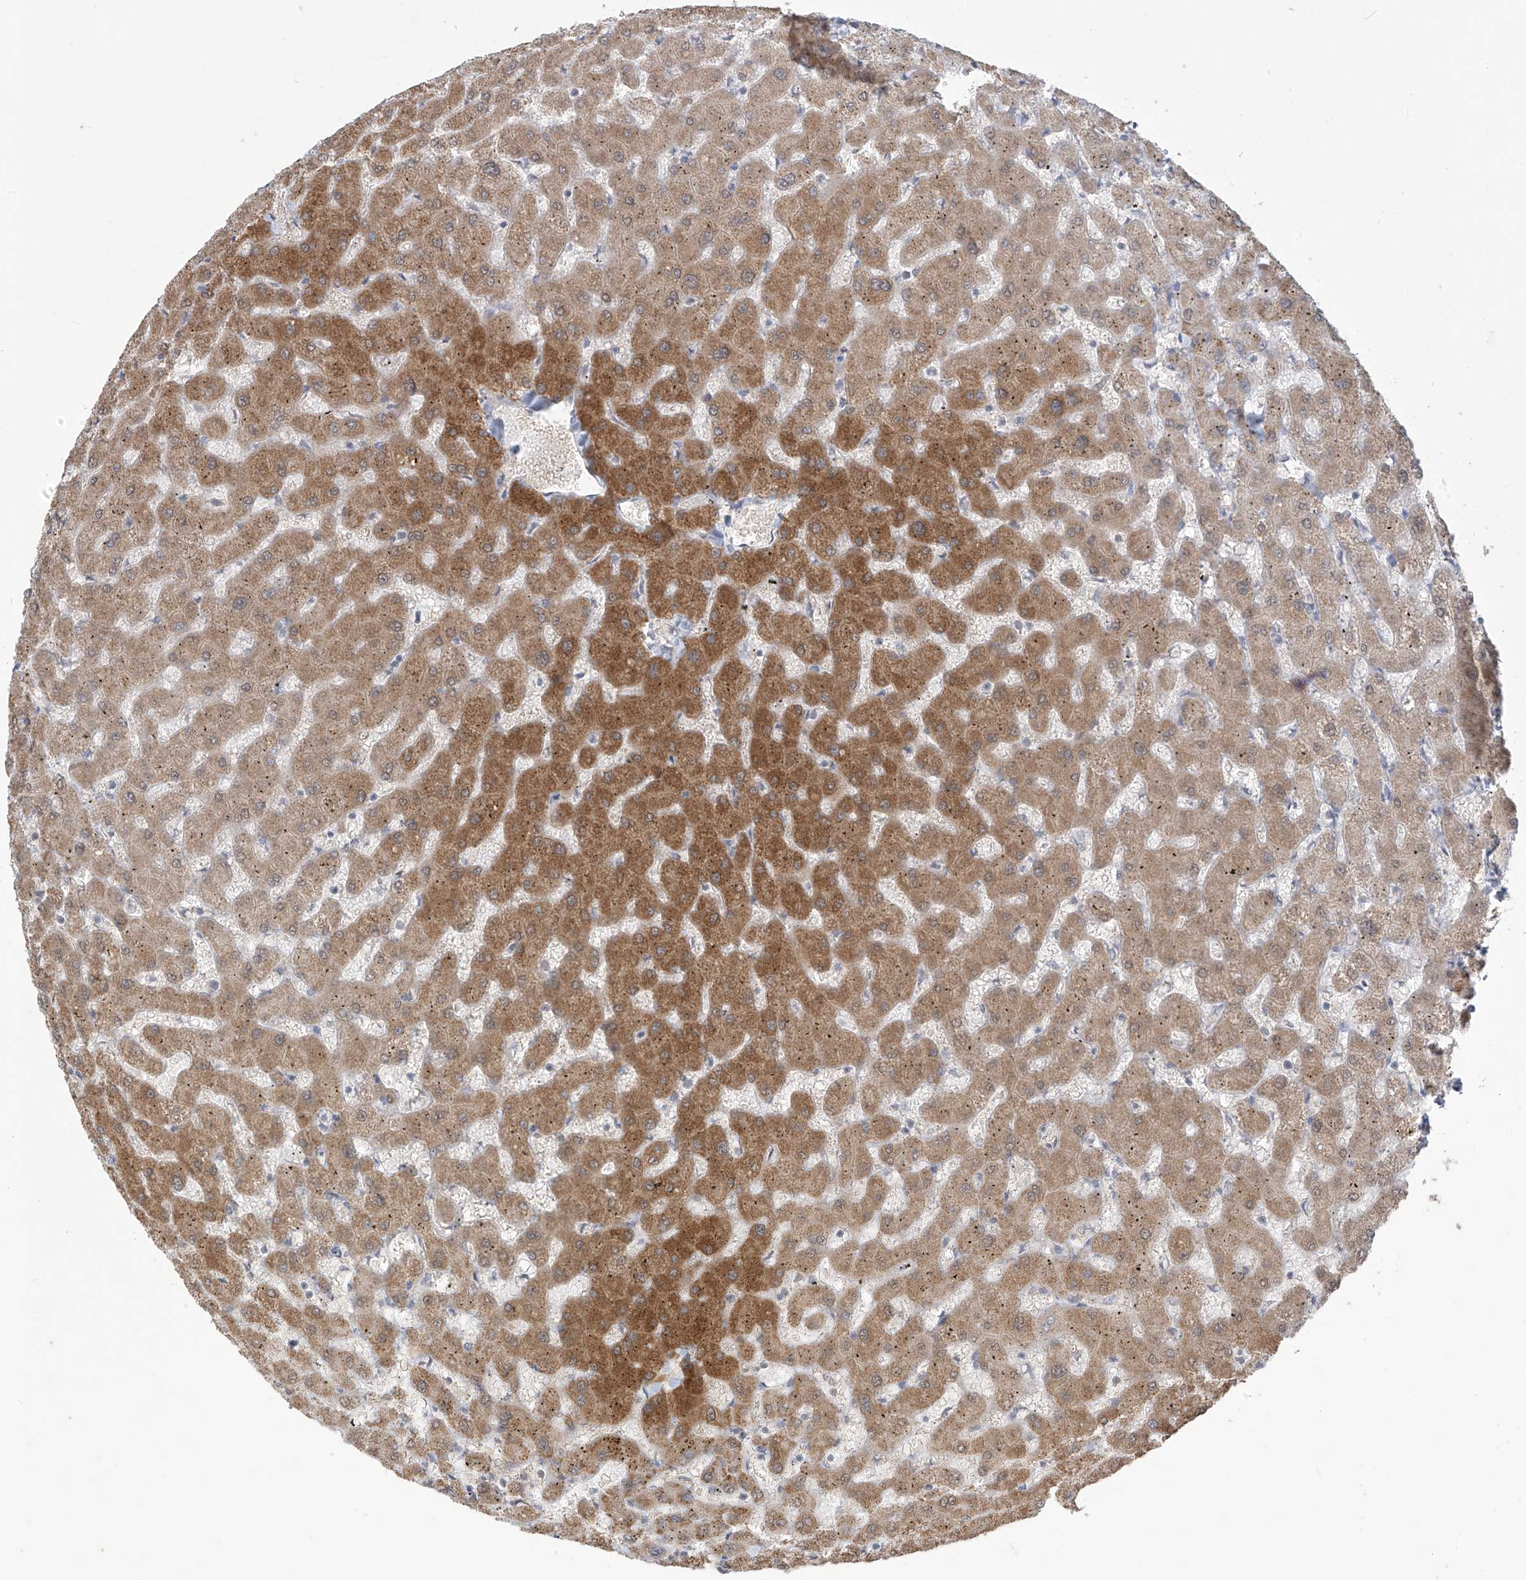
{"staining": {"intensity": "moderate", "quantity": ">75%", "location": "cytoplasmic/membranous,nuclear"}, "tissue": "liver", "cell_type": "Cholangiocytes", "image_type": "normal", "snomed": [{"axis": "morphology", "description": "Normal tissue, NOS"}, {"axis": "topography", "description": "Liver"}], "caption": "The photomicrograph shows staining of normal liver, revealing moderate cytoplasmic/membranous,nuclear protein staining (brown color) within cholangiocytes.", "gene": "KIAA1522", "patient": {"sex": "female", "age": 63}}